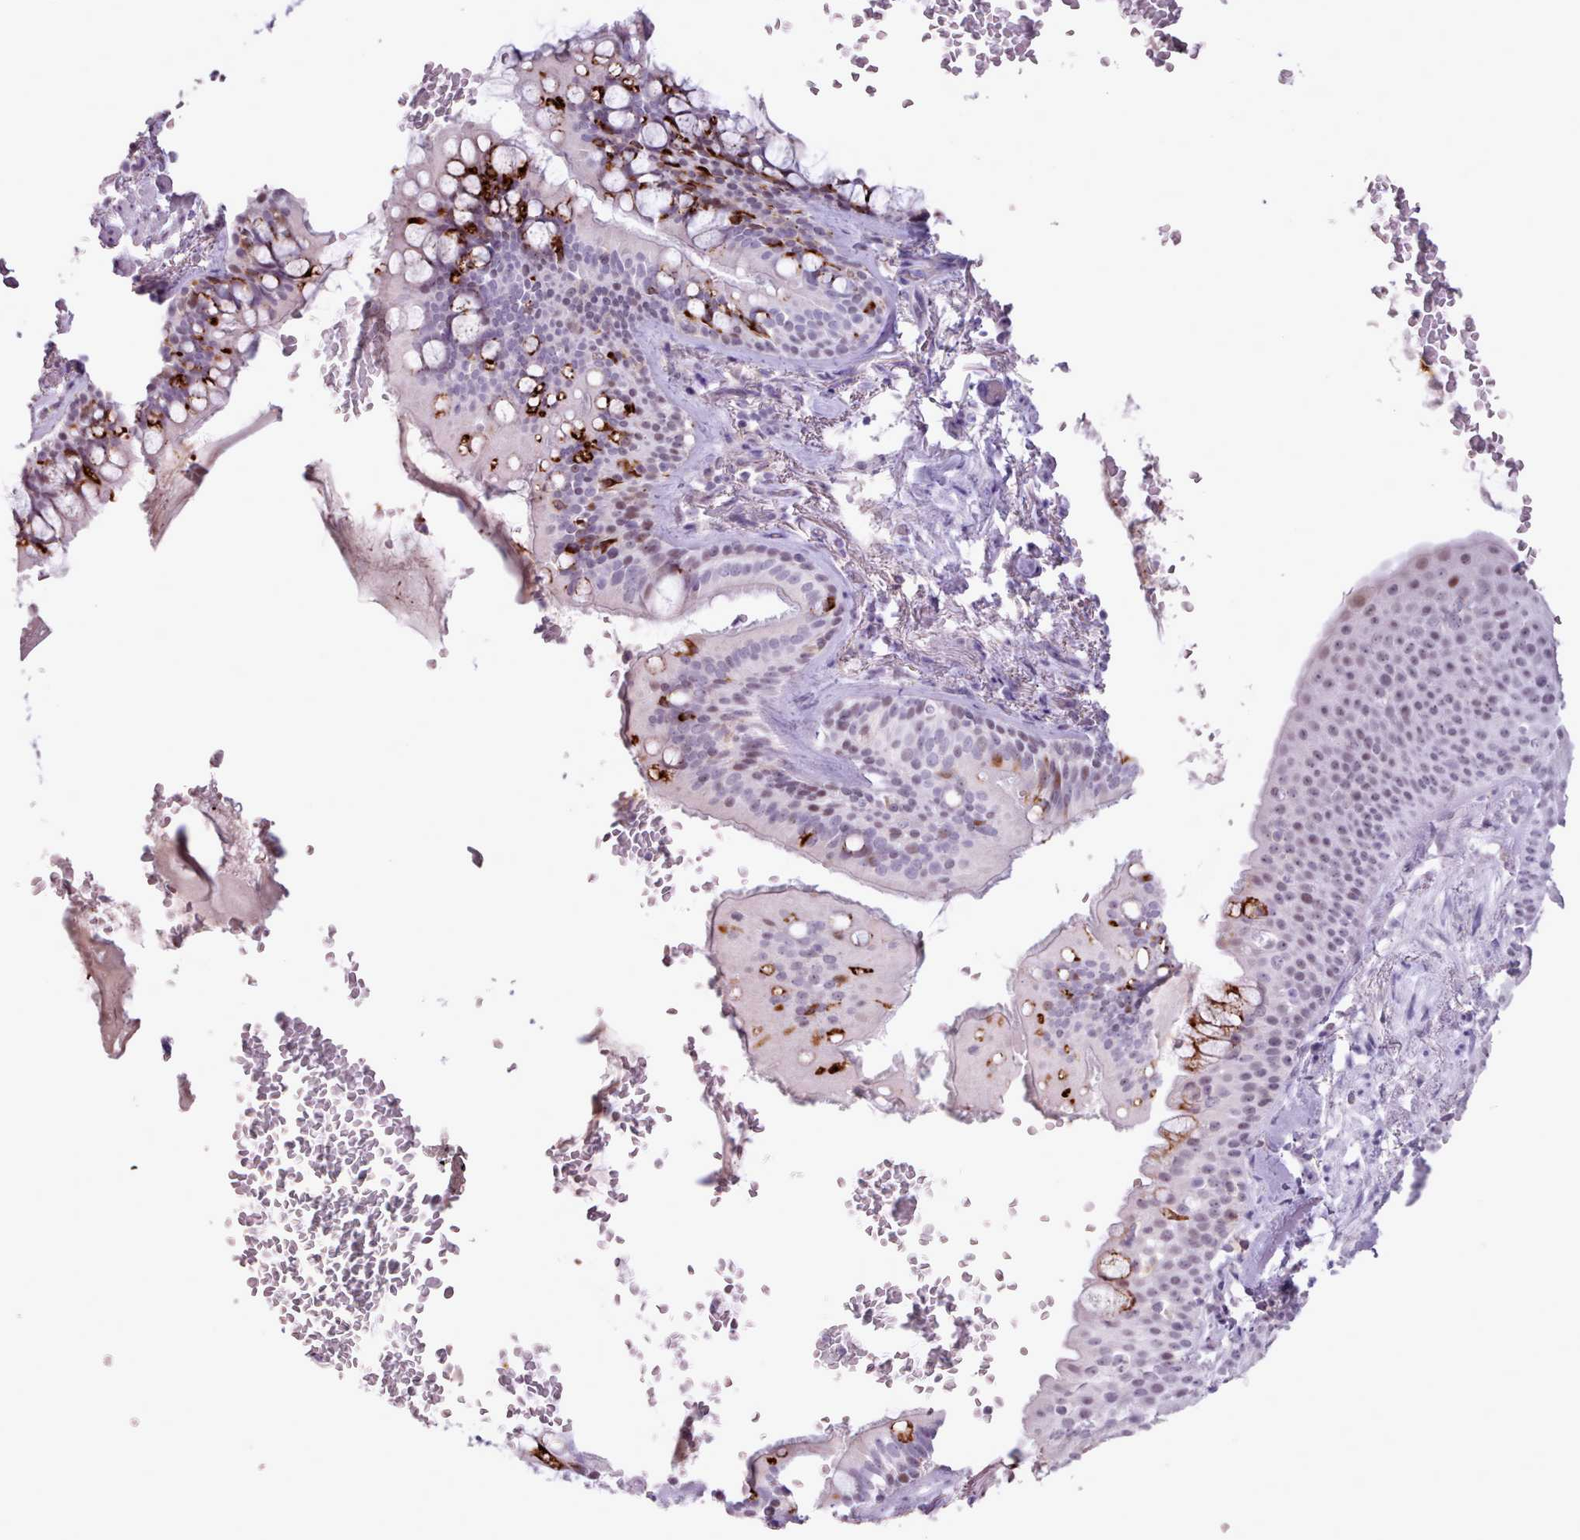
{"staining": {"intensity": "strong", "quantity": "<25%", "location": "cytoplasmic/membranous"}, "tissue": "bronchus", "cell_type": "Respiratory epithelial cells", "image_type": "normal", "snomed": [{"axis": "morphology", "description": "Normal tissue, NOS"}, {"axis": "topography", "description": "Bronchus"}], "caption": "IHC (DAB (3,3'-diaminobenzidine)) staining of normal human bronchus displays strong cytoplasmic/membranous protein expression in approximately <25% of respiratory epithelial cells. The staining is performed using DAB (3,3'-diaminobenzidine) brown chromogen to label protein expression. The nuclei are counter-stained blue using hematoxylin.", "gene": "BDKRB2", "patient": {"sex": "male", "age": 70}}